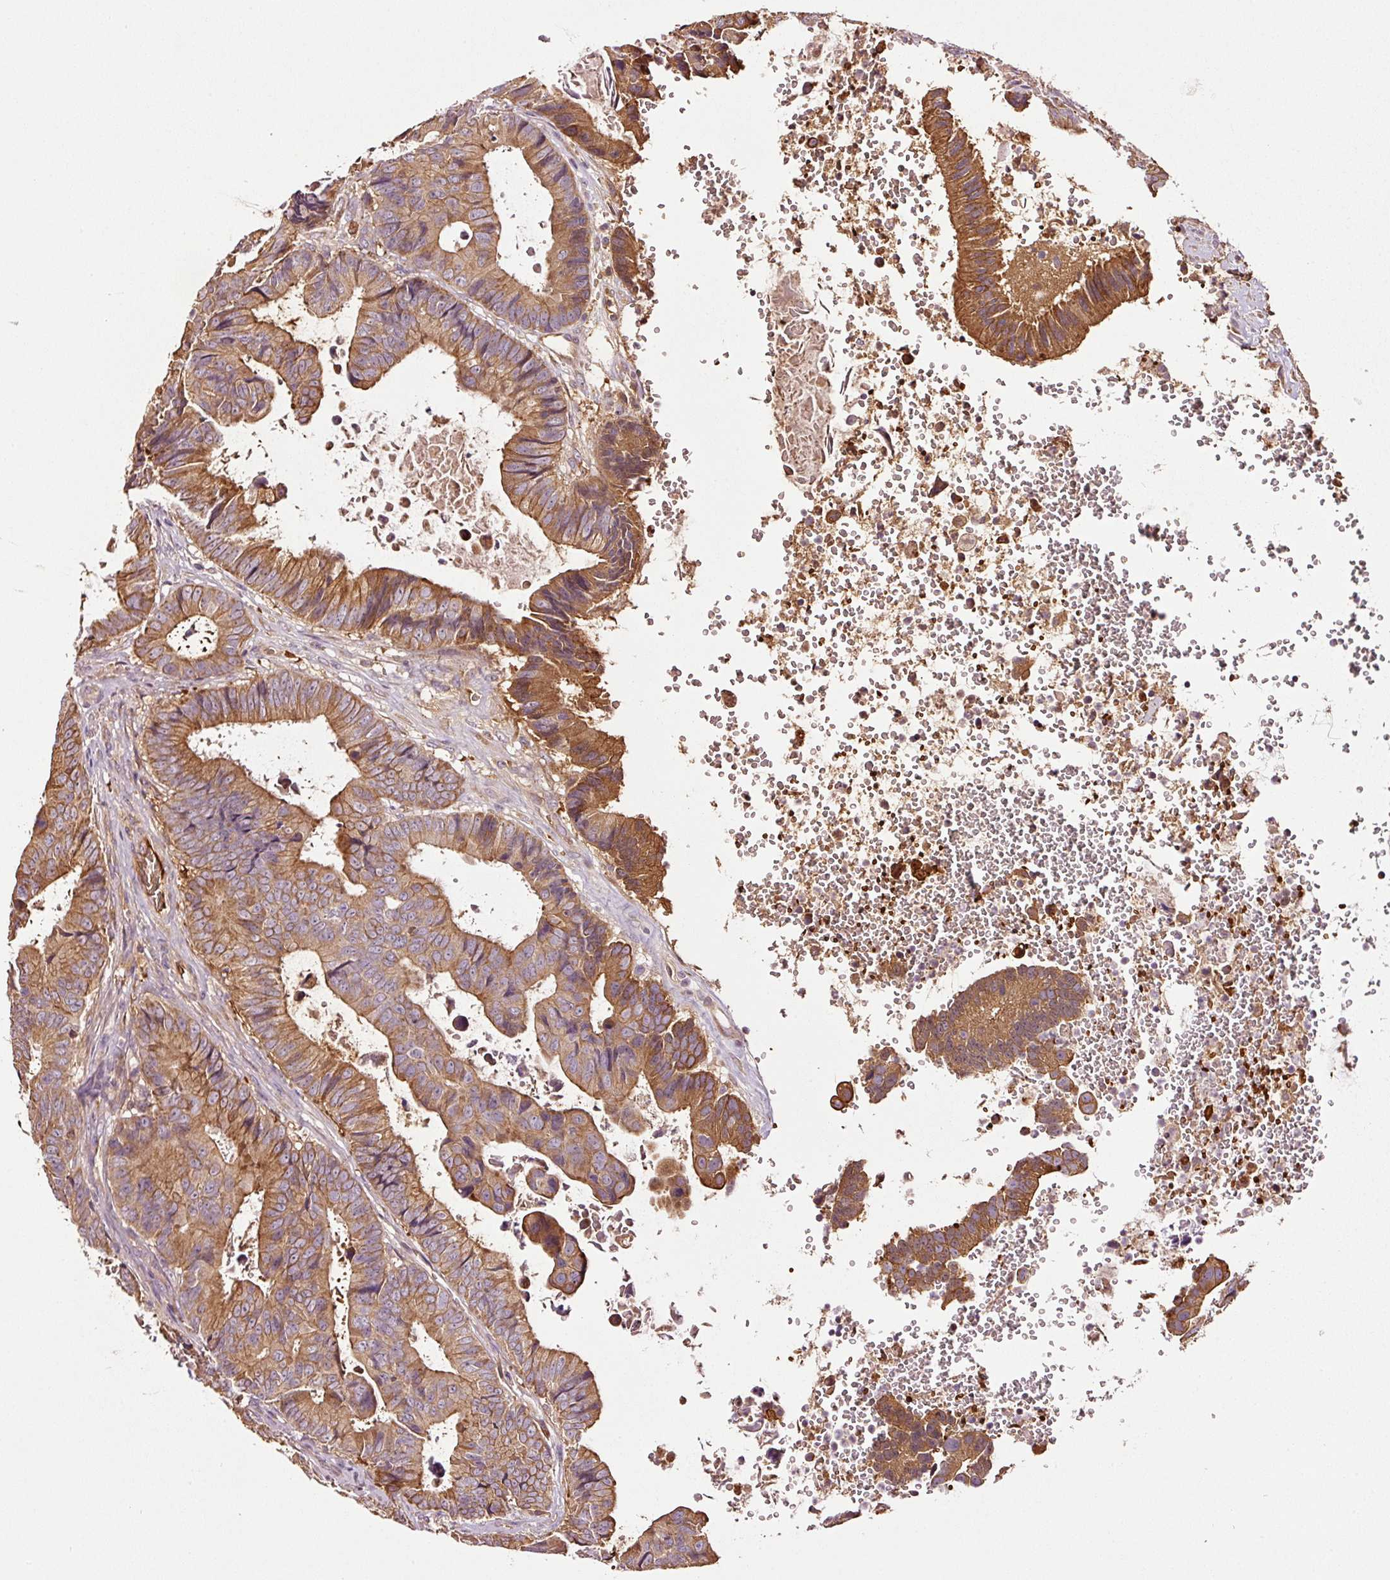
{"staining": {"intensity": "moderate", "quantity": "25%-75%", "location": "cytoplasmic/membranous"}, "tissue": "colorectal cancer", "cell_type": "Tumor cells", "image_type": "cancer", "snomed": [{"axis": "morphology", "description": "Adenocarcinoma, NOS"}, {"axis": "topography", "description": "Colon"}], "caption": "Immunohistochemistry (IHC) (DAB (3,3'-diaminobenzidine)) staining of adenocarcinoma (colorectal) shows moderate cytoplasmic/membranous protein expression in approximately 25%-75% of tumor cells. The protein of interest is shown in brown color, while the nuclei are stained blue.", "gene": "PGLYRP2", "patient": {"sex": "male", "age": 85}}